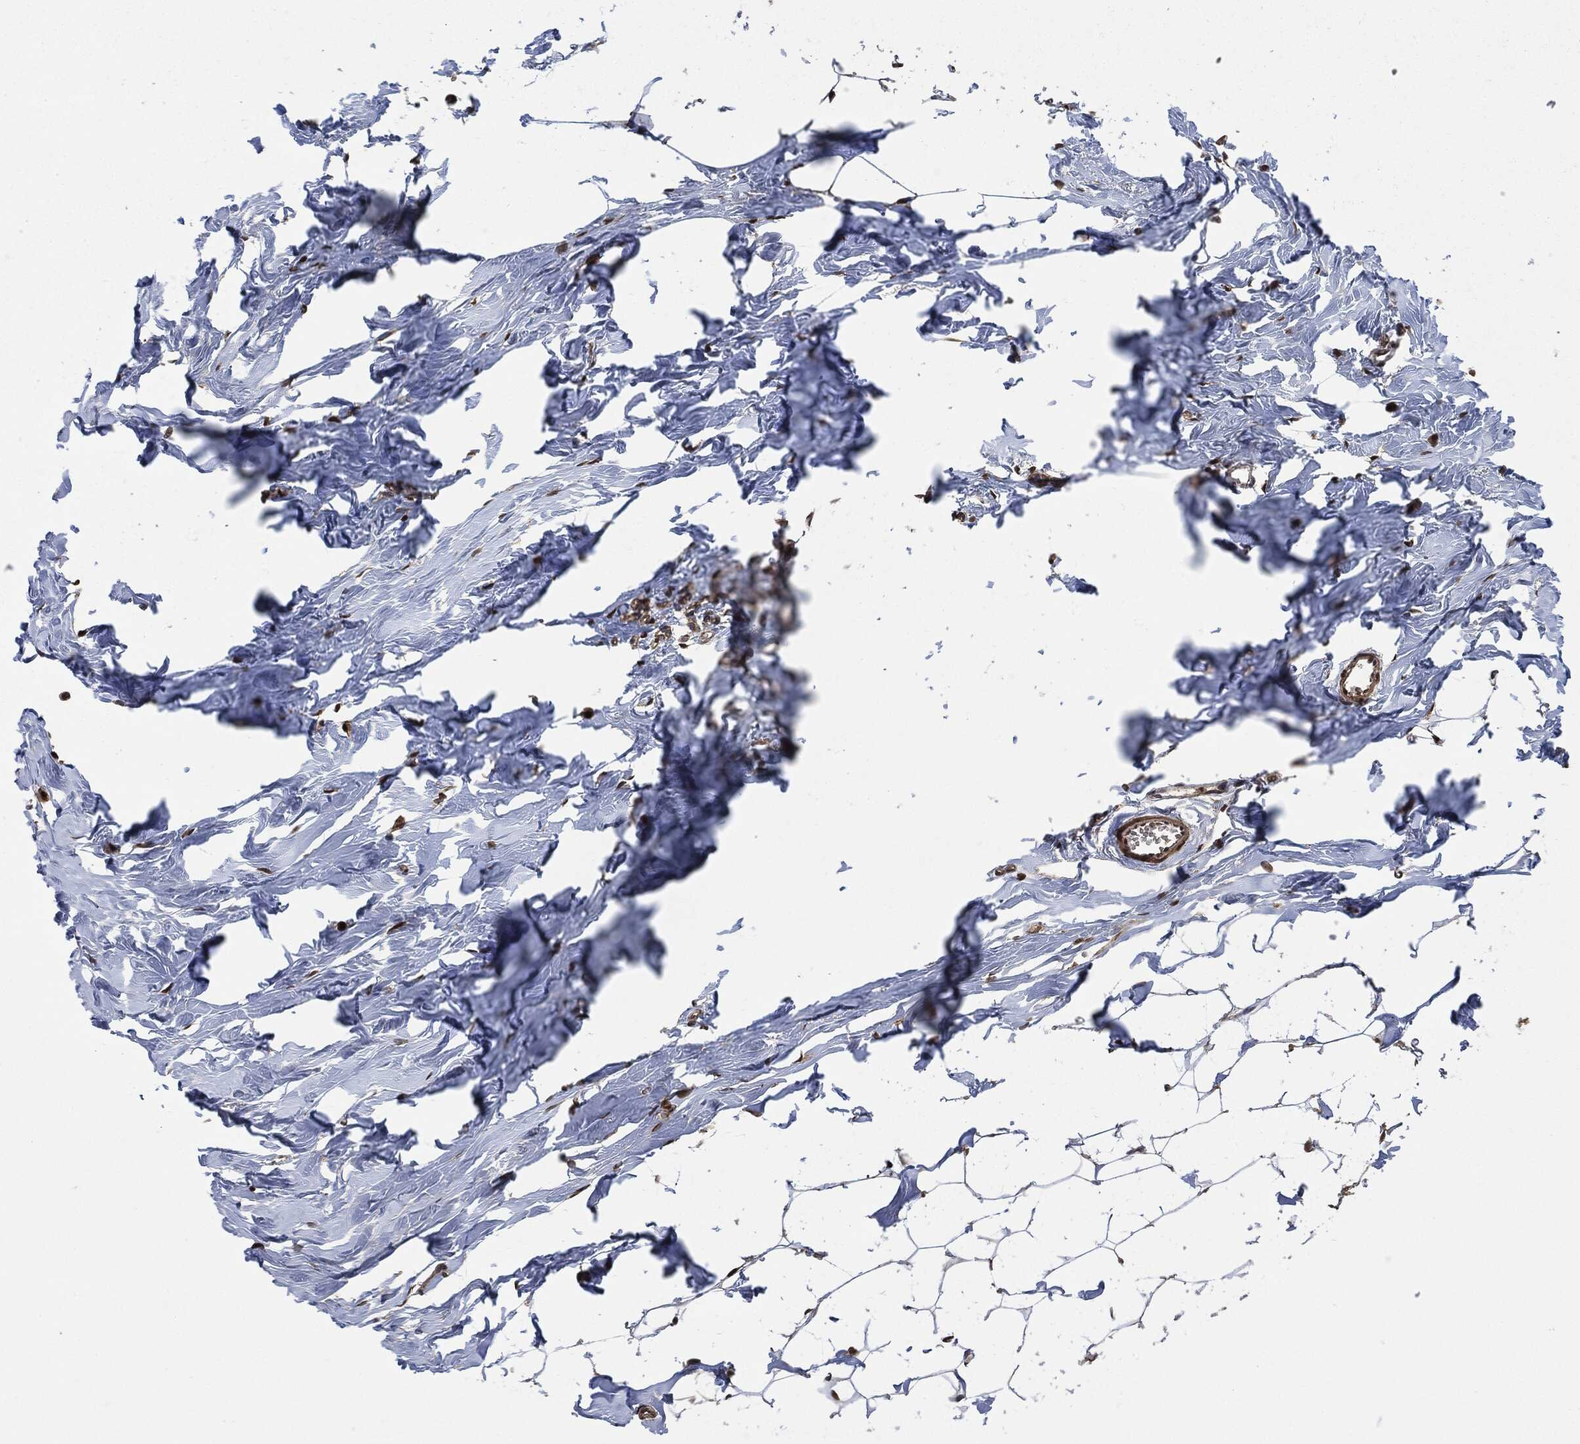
{"staining": {"intensity": "negative", "quantity": "none", "location": "none"}, "tissue": "breast", "cell_type": "Adipocytes", "image_type": "normal", "snomed": [{"axis": "morphology", "description": "Normal tissue, NOS"}, {"axis": "morphology", "description": "Lobular carcinoma, in situ"}, {"axis": "topography", "description": "Breast"}], "caption": "Immunohistochemistry of normal breast demonstrates no positivity in adipocytes. The staining was performed using DAB to visualize the protein expression in brown, while the nuclei were stained in blue with hematoxylin (Magnification: 20x).", "gene": "DCTN1", "patient": {"sex": "female", "age": 35}}